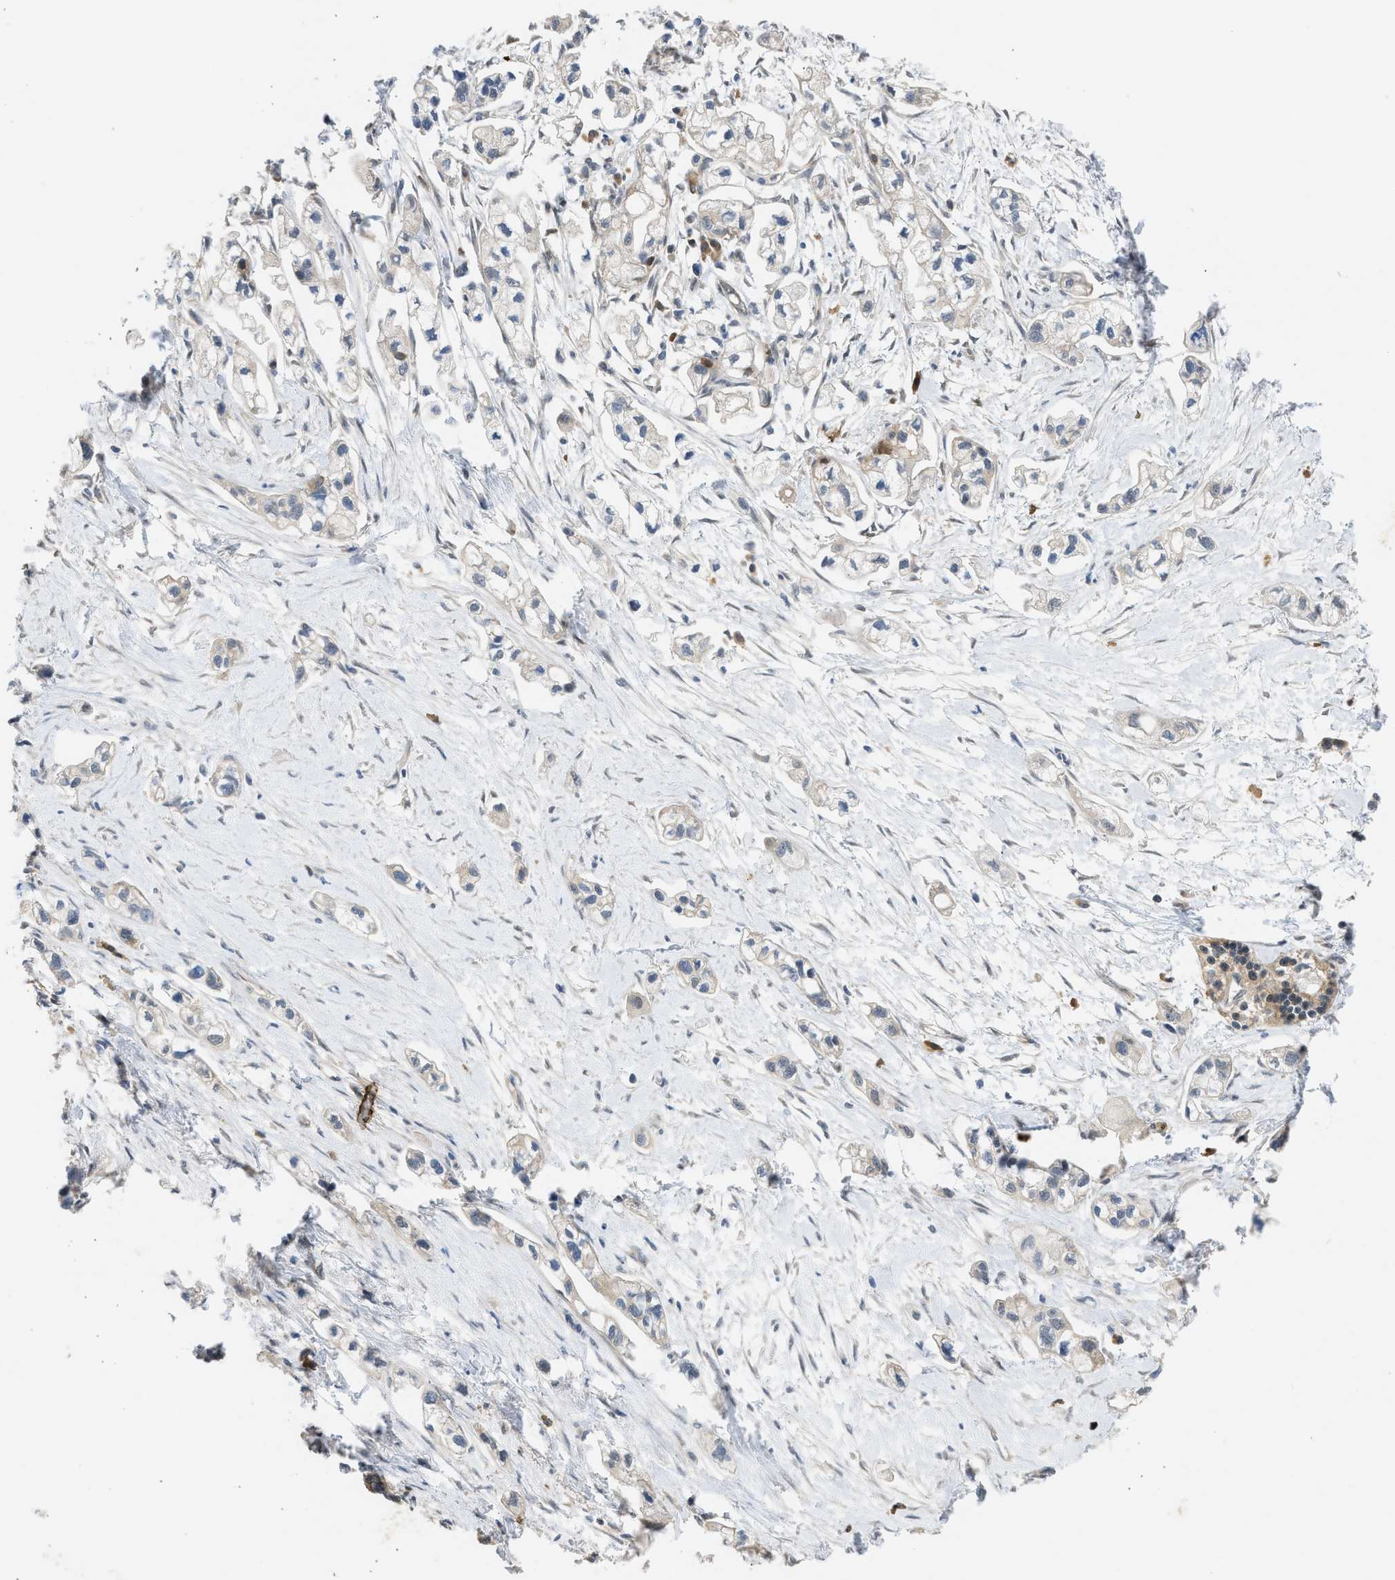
{"staining": {"intensity": "negative", "quantity": "none", "location": "none"}, "tissue": "pancreatic cancer", "cell_type": "Tumor cells", "image_type": "cancer", "snomed": [{"axis": "morphology", "description": "Adenocarcinoma, NOS"}, {"axis": "topography", "description": "Pancreas"}], "caption": "Pancreatic adenocarcinoma stained for a protein using IHC shows no staining tumor cells.", "gene": "MAPK7", "patient": {"sex": "male", "age": 74}}